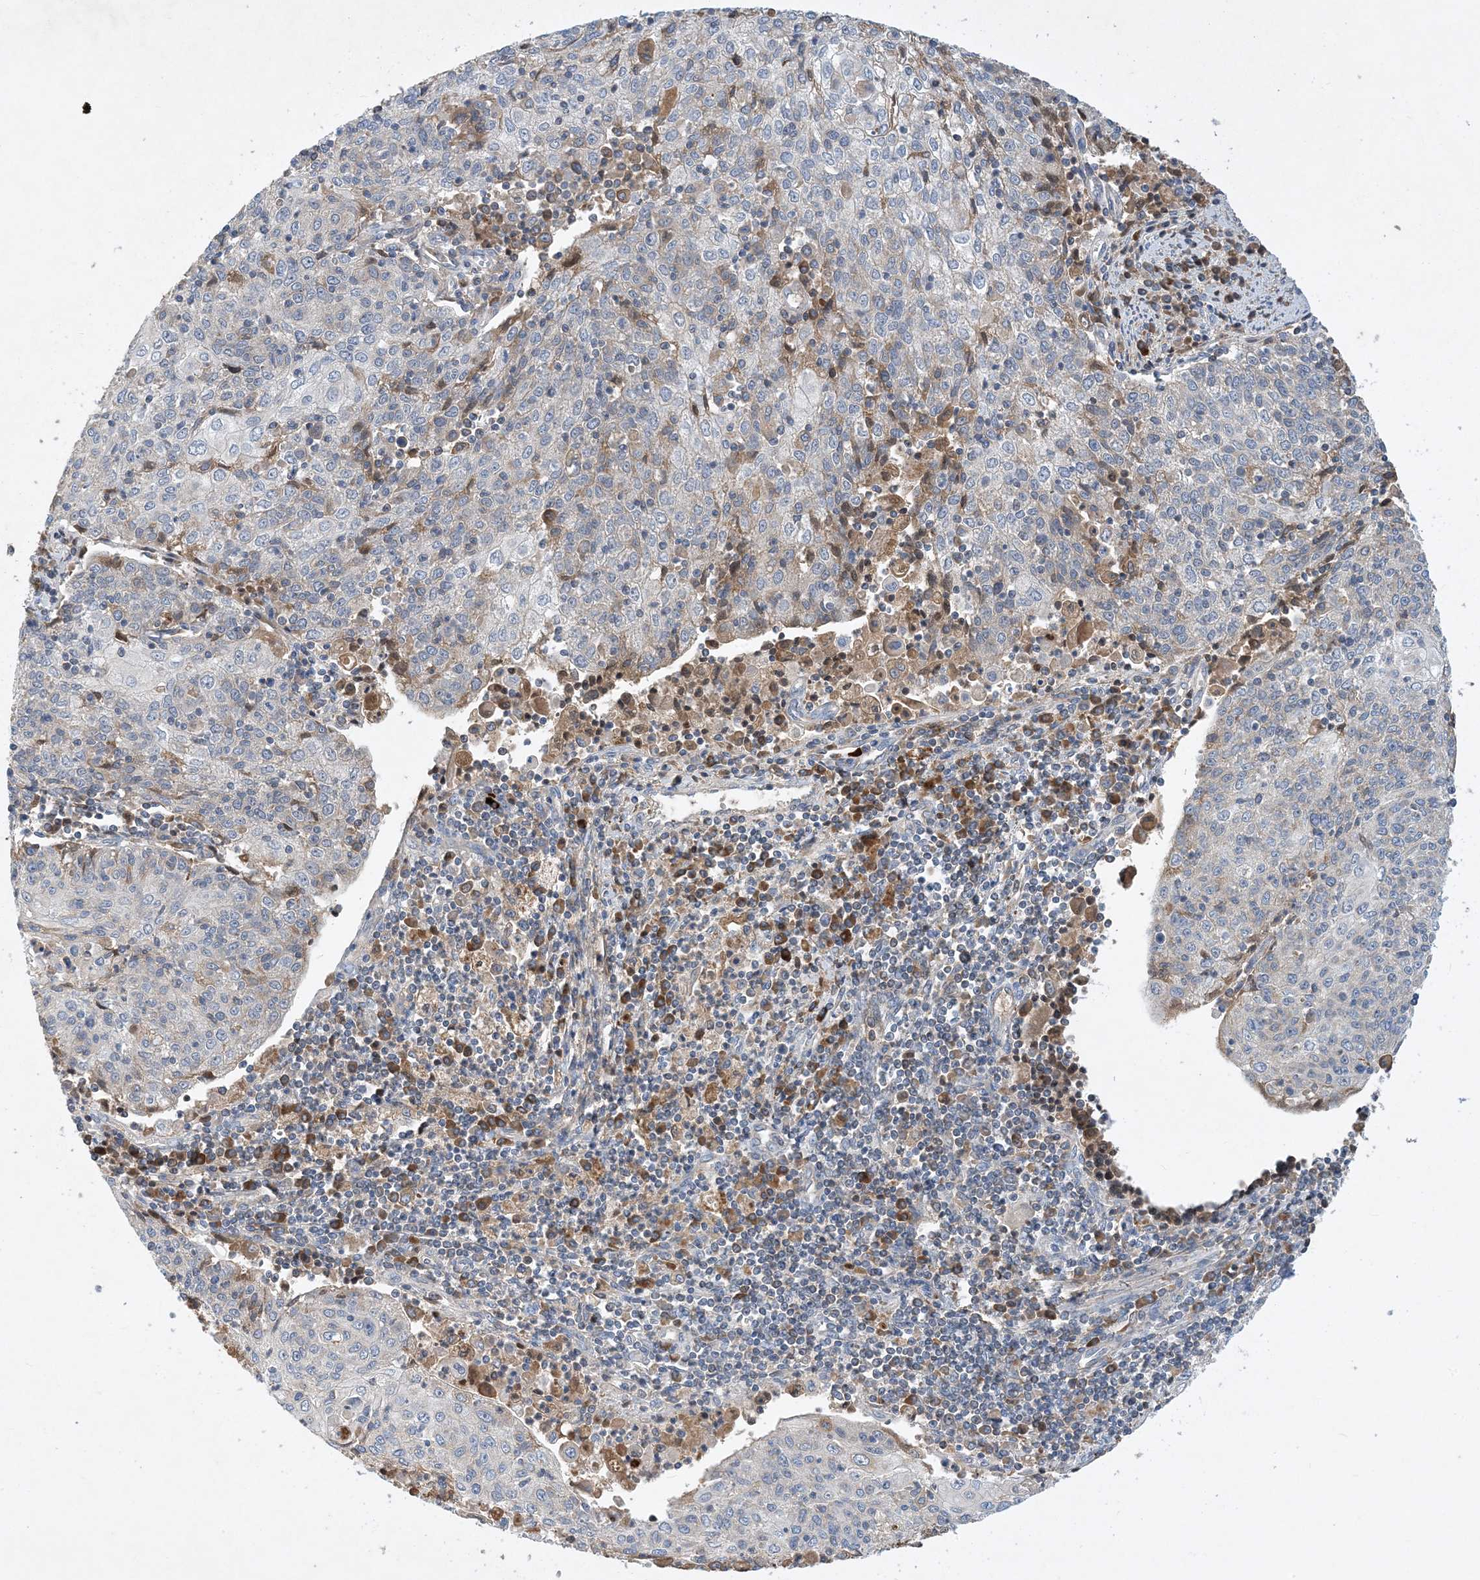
{"staining": {"intensity": "negative", "quantity": "none", "location": "none"}, "tissue": "cervical cancer", "cell_type": "Tumor cells", "image_type": "cancer", "snomed": [{"axis": "morphology", "description": "Squamous cell carcinoma, NOS"}, {"axis": "topography", "description": "Cervix"}], "caption": "Immunohistochemistry histopathology image of neoplastic tissue: cervical cancer (squamous cell carcinoma) stained with DAB (3,3'-diaminobenzidine) exhibits no significant protein positivity in tumor cells.", "gene": "STK19", "patient": {"sex": "female", "age": 48}}